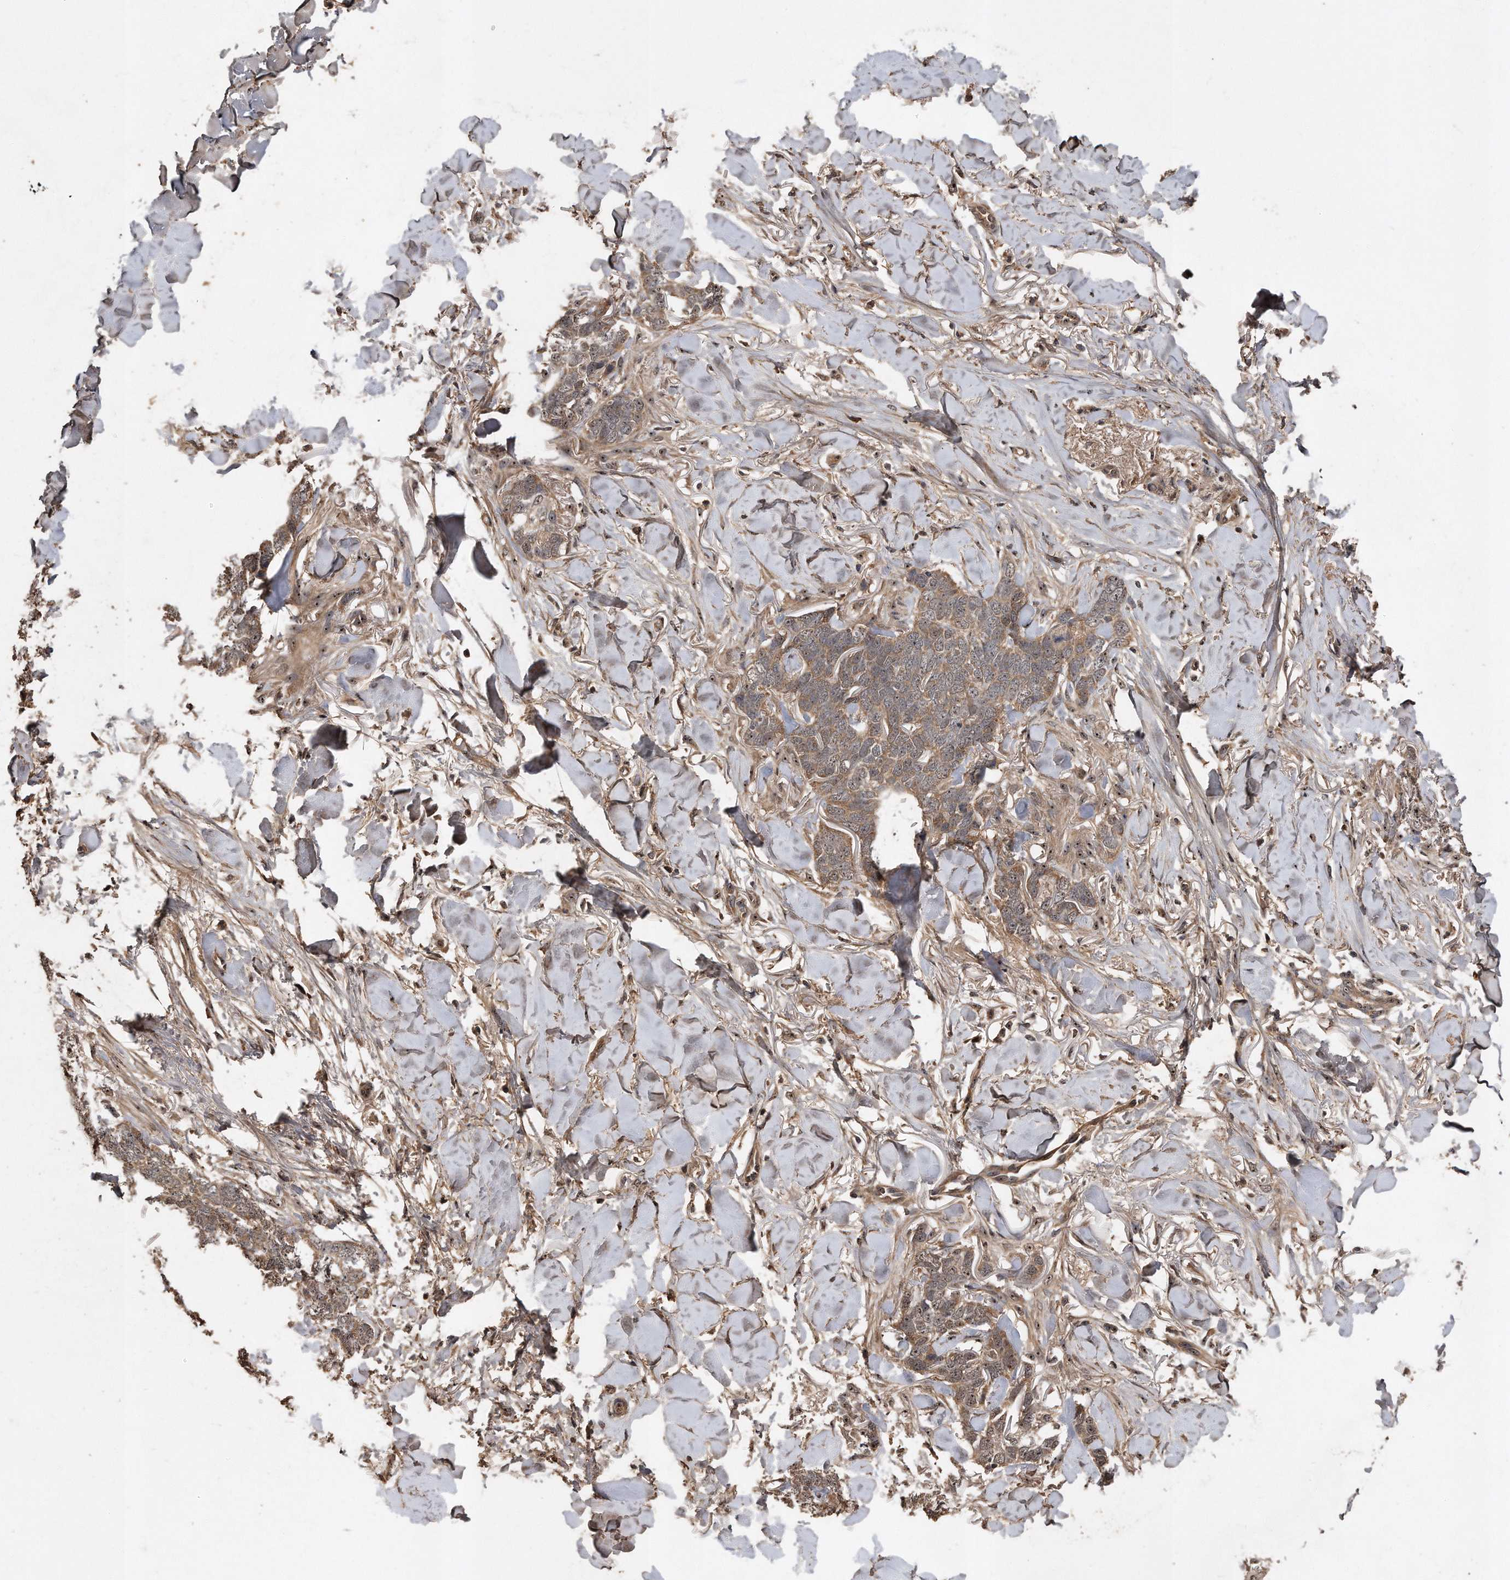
{"staining": {"intensity": "moderate", "quantity": ">75%", "location": "cytoplasmic/membranous,nuclear"}, "tissue": "skin cancer", "cell_type": "Tumor cells", "image_type": "cancer", "snomed": [{"axis": "morphology", "description": "Normal tissue, NOS"}, {"axis": "morphology", "description": "Basal cell carcinoma"}, {"axis": "topography", "description": "Skin"}], "caption": "Skin cancer (basal cell carcinoma) stained with a brown dye reveals moderate cytoplasmic/membranous and nuclear positive expression in about >75% of tumor cells.", "gene": "PELO", "patient": {"sex": "male", "age": 77}}